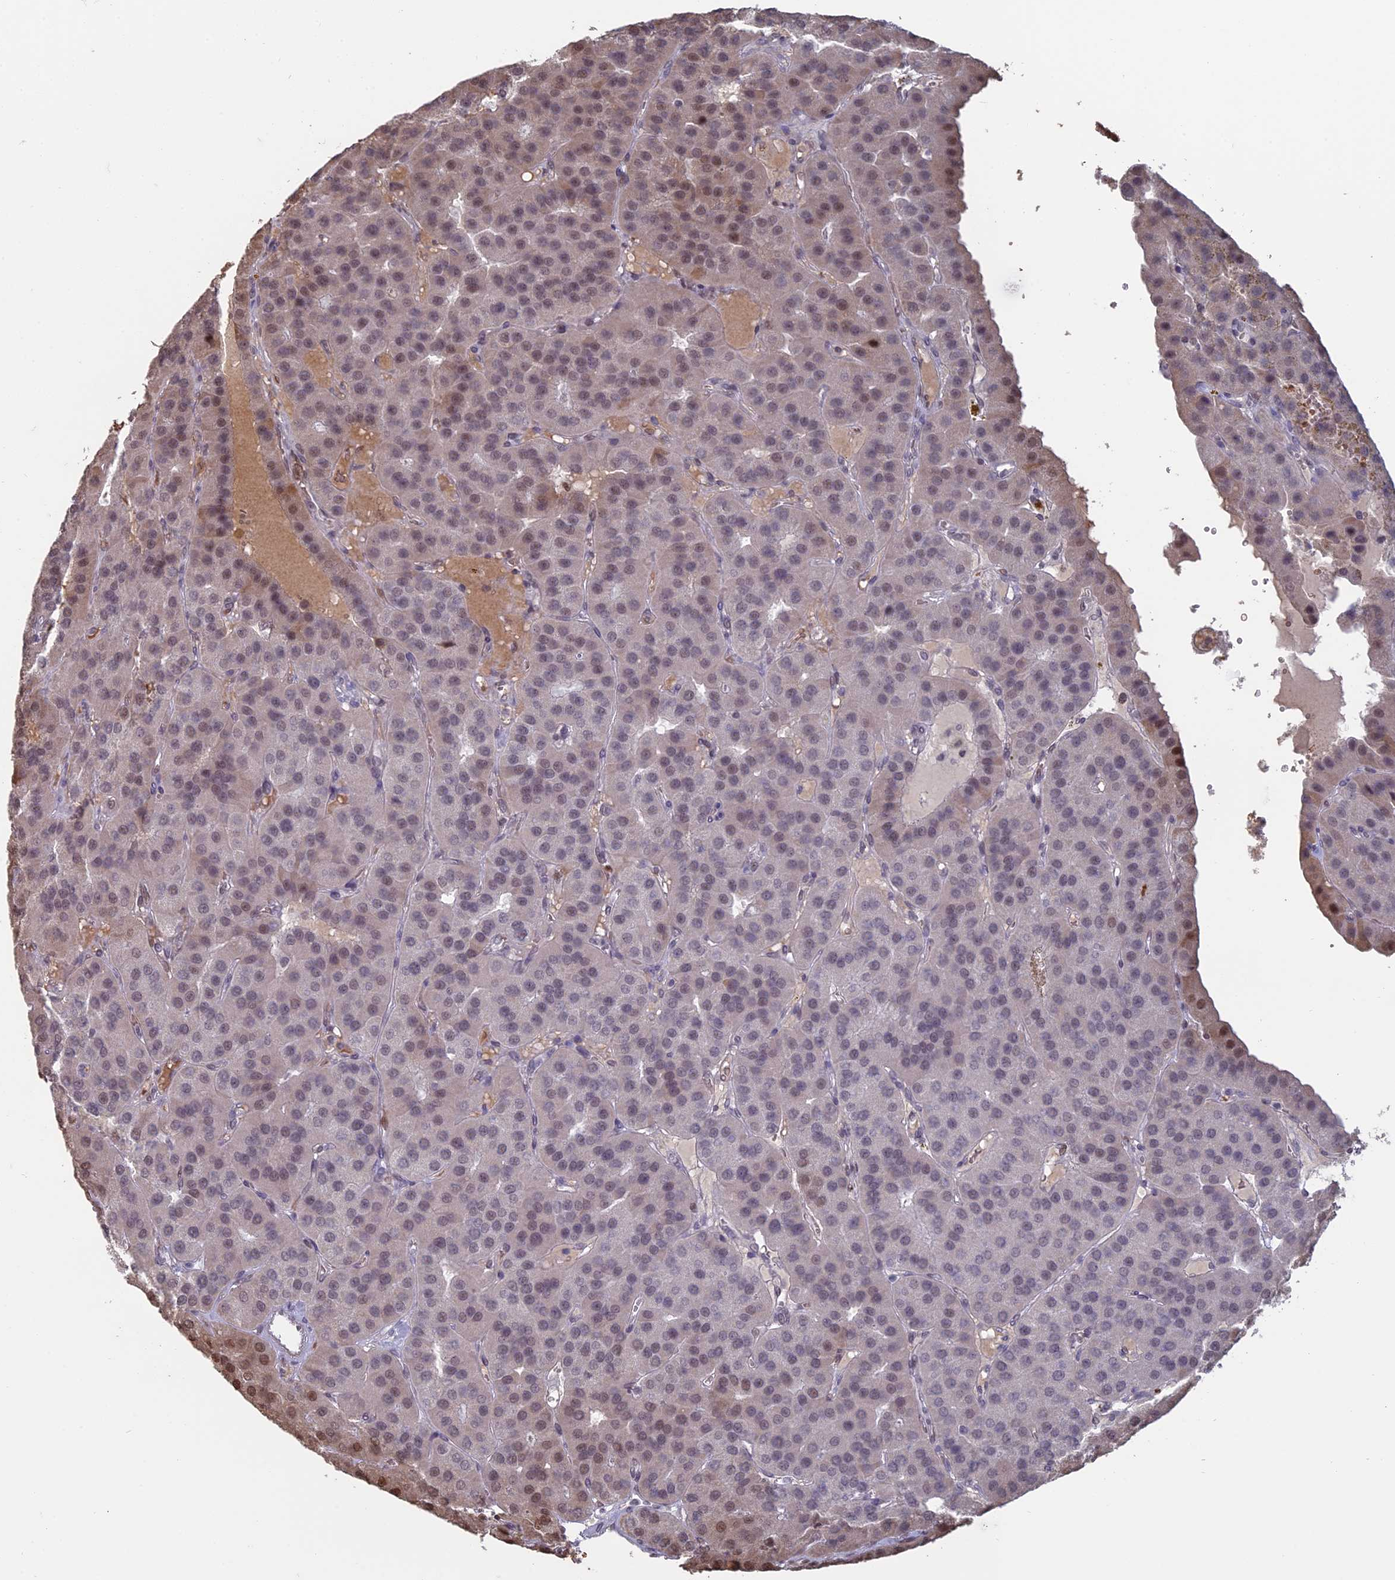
{"staining": {"intensity": "weak", "quantity": "25%-75%", "location": "nuclear"}, "tissue": "parathyroid gland", "cell_type": "Glandular cells", "image_type": "normal", "snomed": [{"axis": "morphology", "description": "Normal tissue, NOS"}, {"axis": "morphology", "description": "Adenoma, NOS"}, {"axis": "topography", "description": "Parathyroid gland"}], "caption": "Immunohistochemical staining of normal parathyroid gland reveals 25%-75% levels of weak nuclear protein staining in about 25%-75% of glandular cells. (IHC, brightfield microscopy, high magnification).", "gene": "MFAP1", "patient": {"sex": "female", "age": 86}}